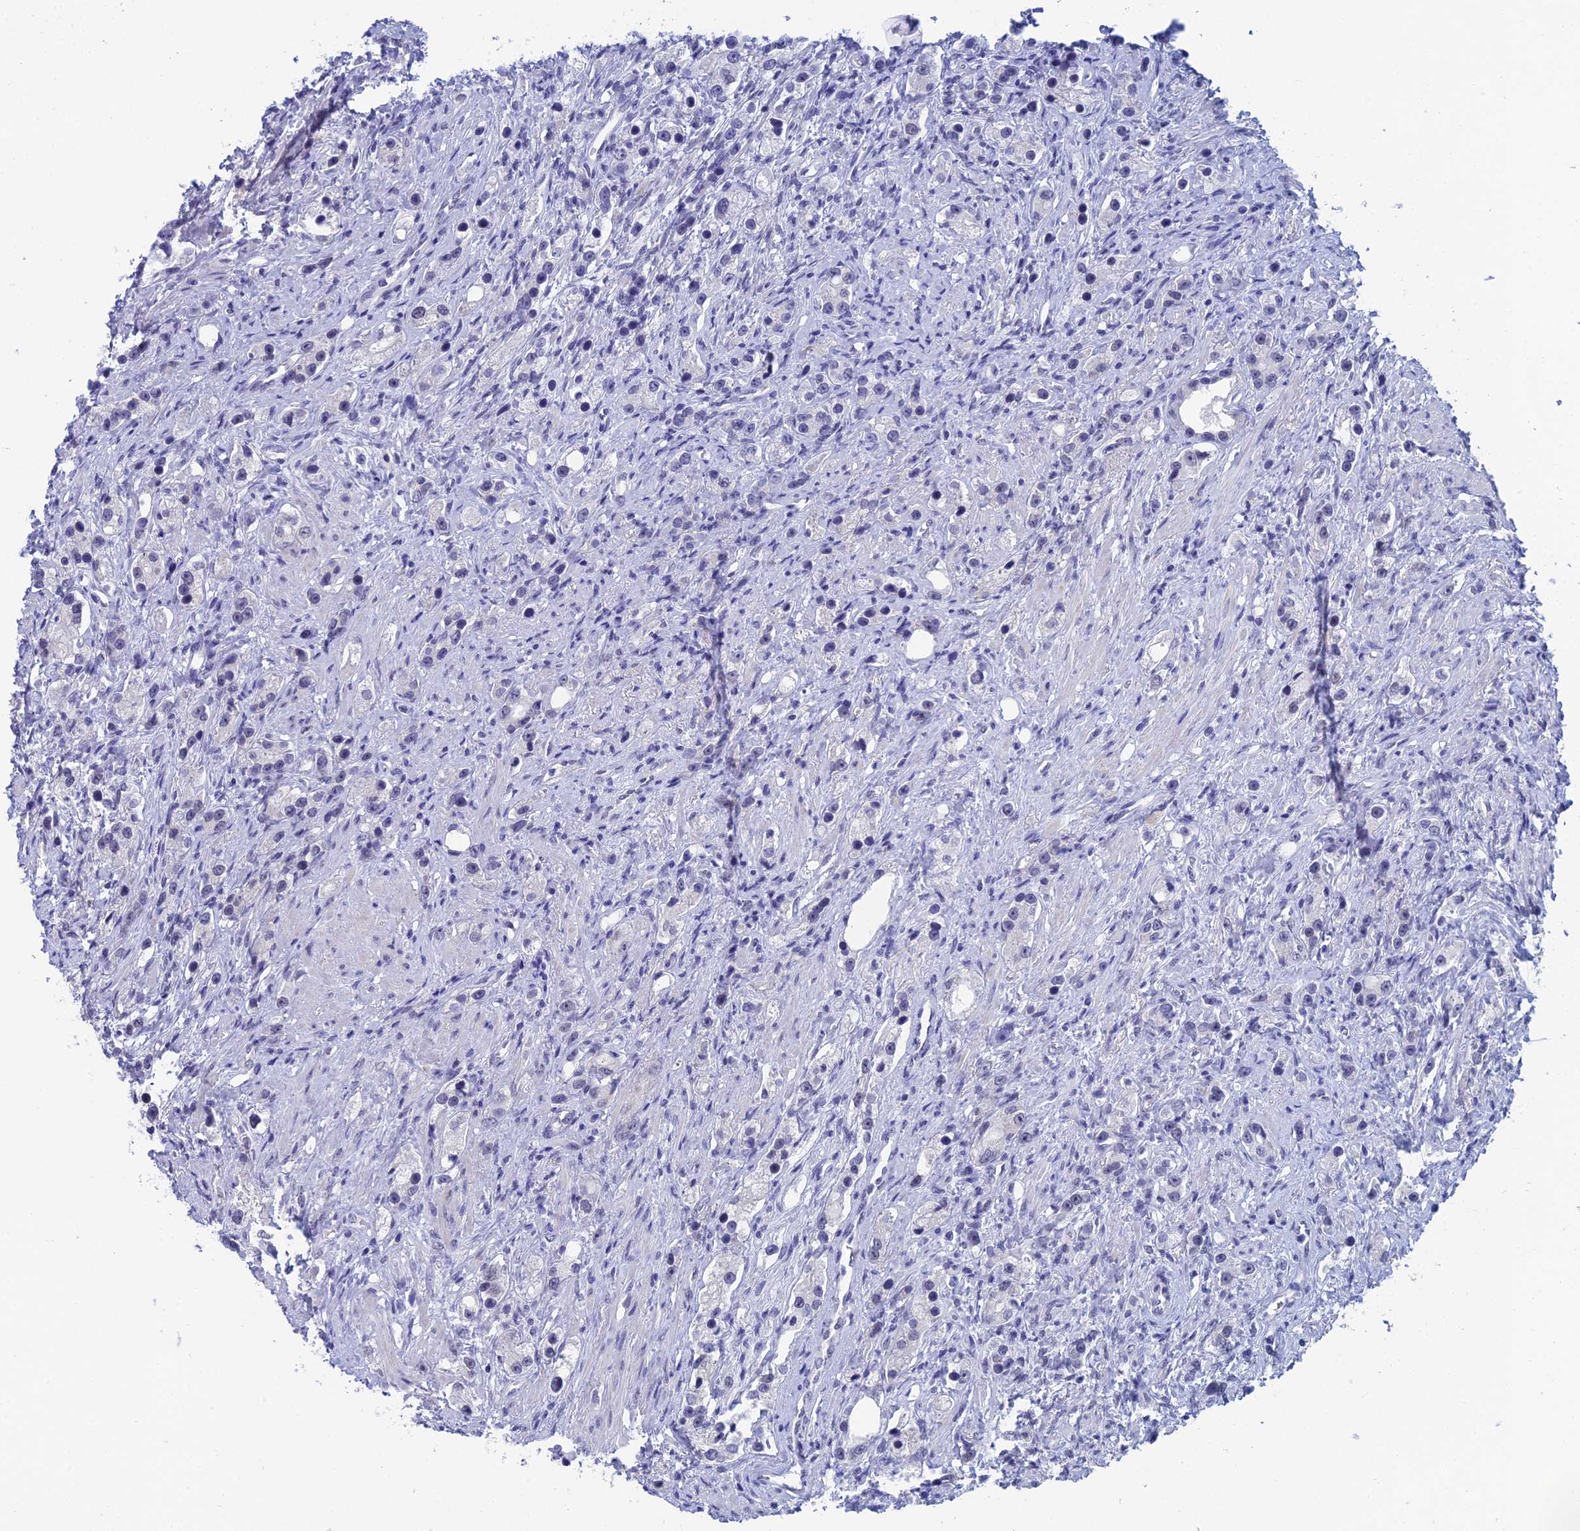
{"staining": {"intensity": "negative", "quantity": "none", "location": "none"}, "tissue": "prostate cancer", "cell_type": "Tumor cells", "image_type": "cancer", "snomed": [{"axis": "morphology", "description": "Adenocarcinoma, High grade"}, {"axis": "topography", "description": "Prostate"}], "caption": "Prostate cancer was stained to show a protein in brown. There is no significant expression in tumor cells.", "gene": "NABP2", "patient": {"sex": "male", "age": 63}}